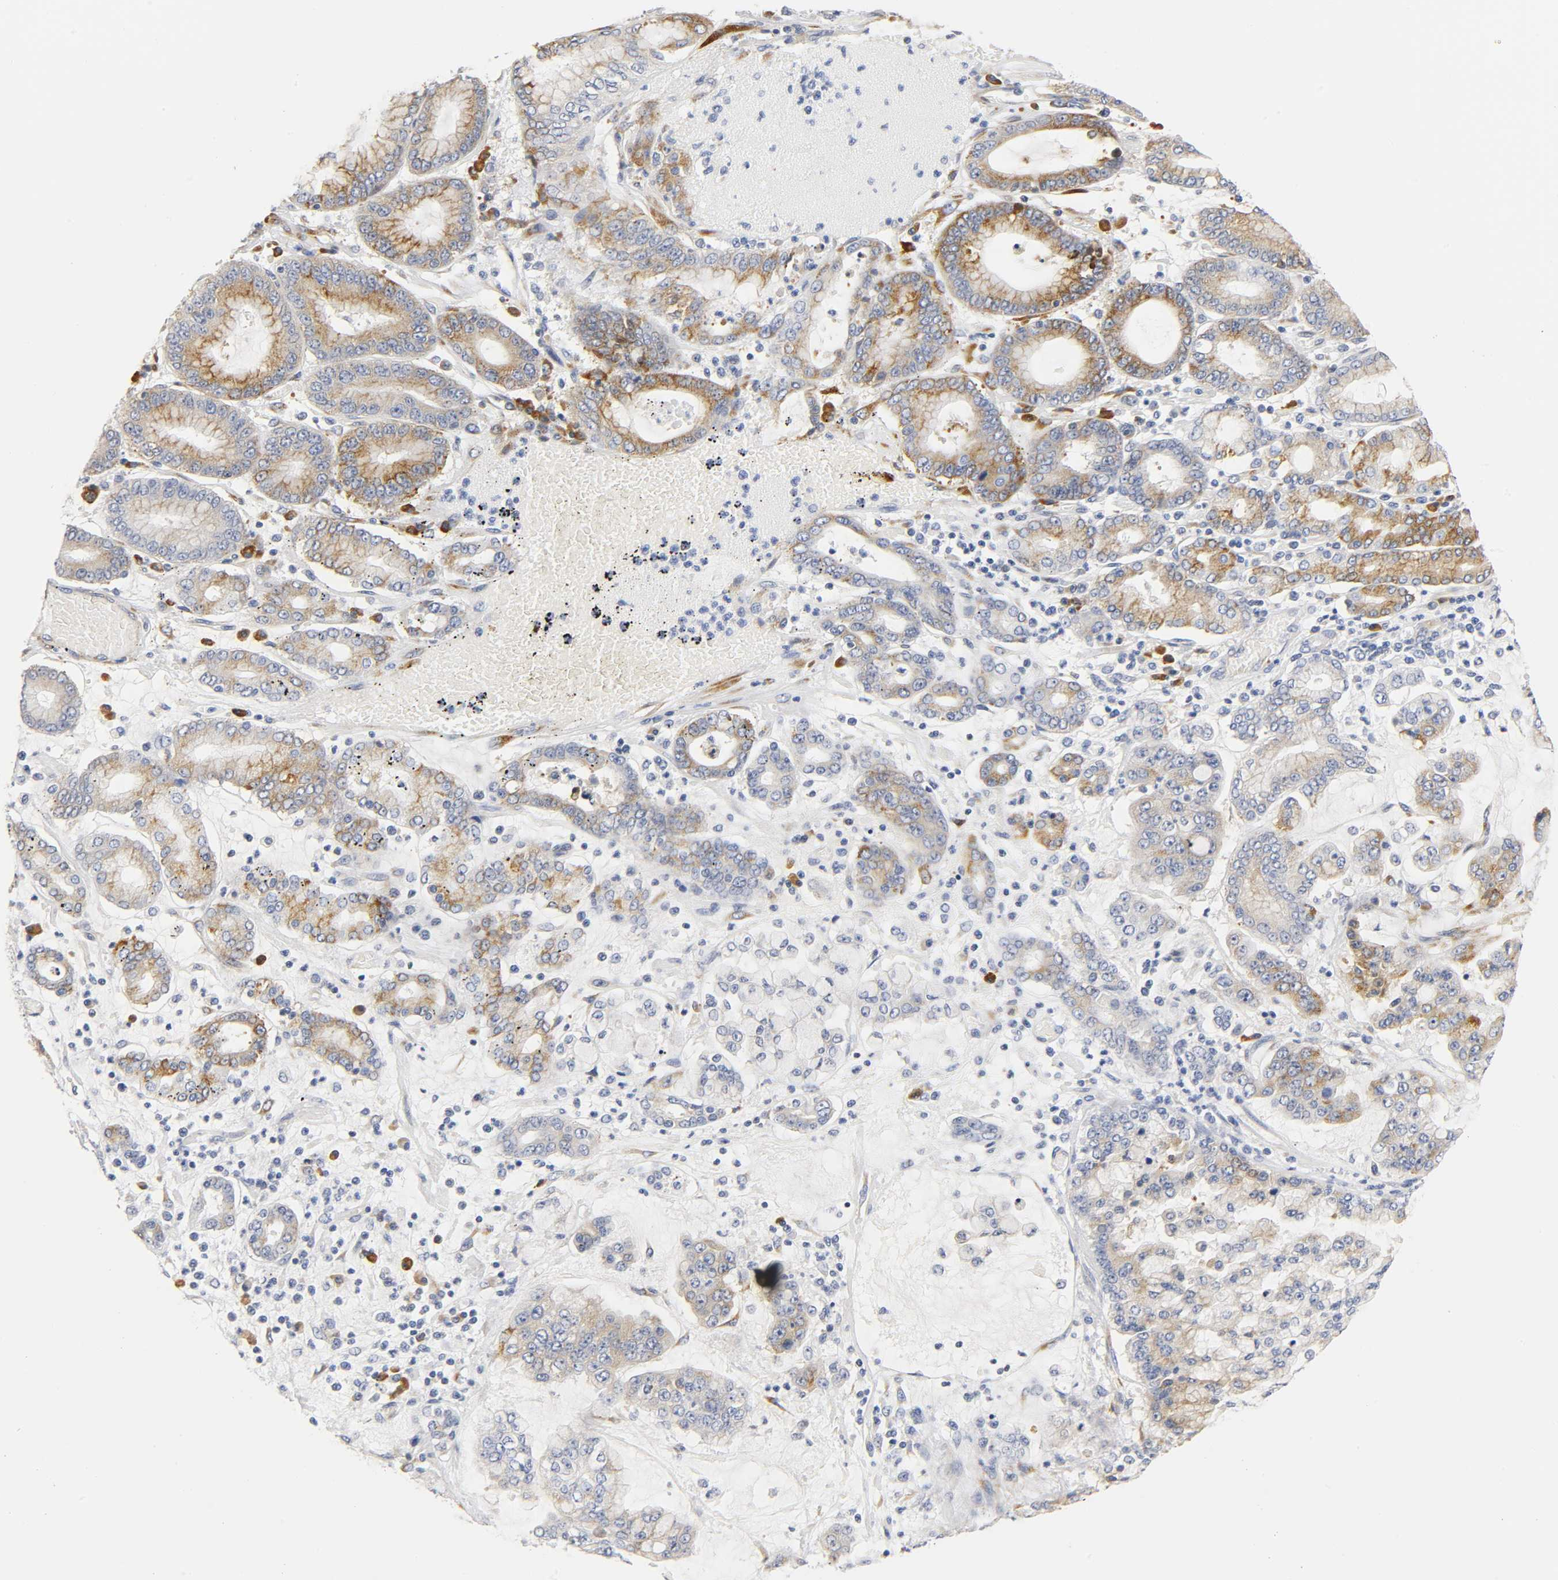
{"staining": {"intensity": "moderate", "quantity": "25%-75%", "location": "cytoplasmic/membranous"}, "tissue": "stomach cancer", "cell_type": "Tumor cells", "image_type": "cancer", "snomed": [{"axis": "morphology", "description": "Normal tissue, NOS"}, {"axis": "morphology", "description": "Adenocarcinoma, NOS"}, {"axis": "topography", "description": "Stomach, upper"}, {"axis": "topography", "description": "Stomach"}], "caption": "Human stomach cancer (adenocarcinoma) stained with a protein marker demonstrates moderate staining in tumor cells.", "gene": "REL", "patient": {"sex": "male", "age": 76}}